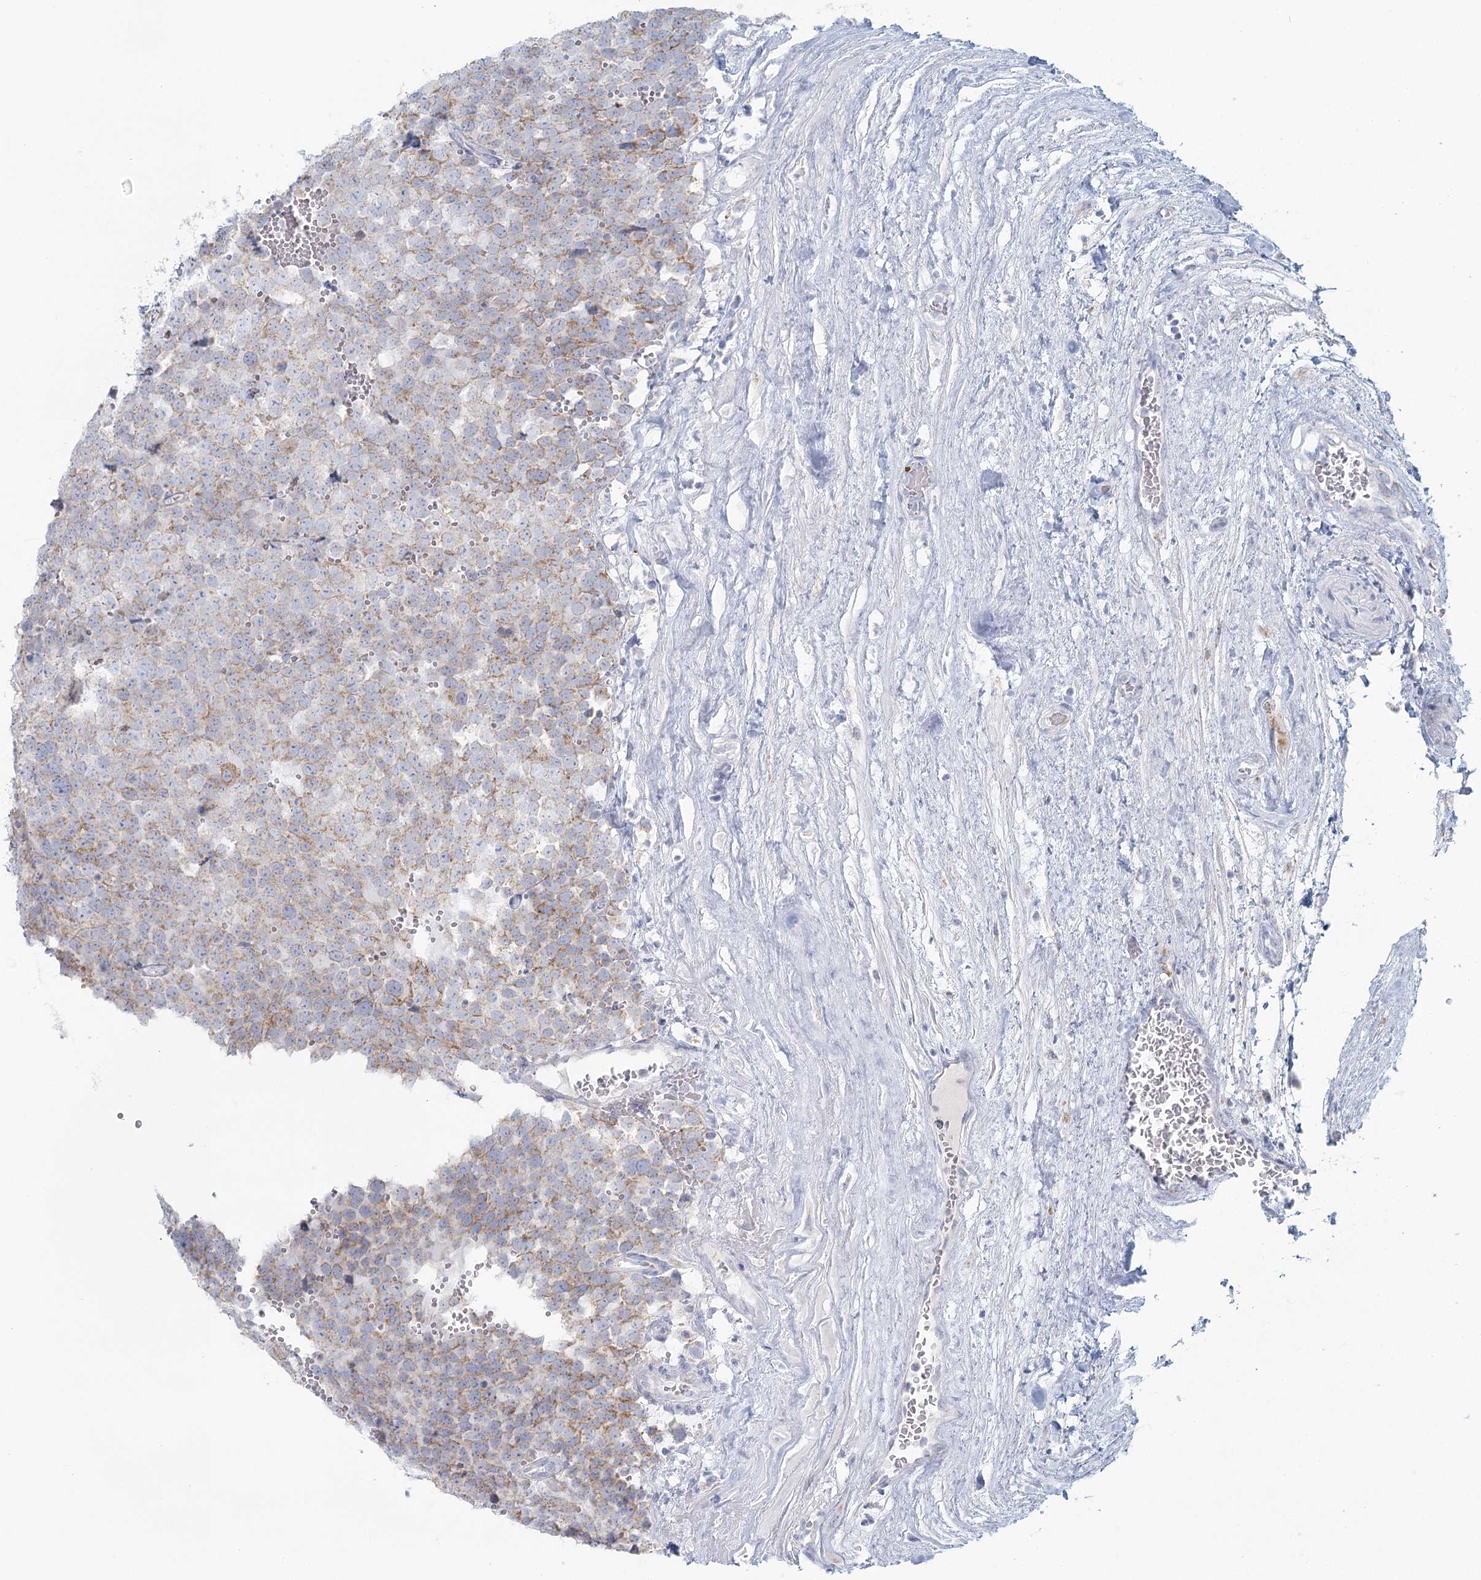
{"staining": {"intensity": "moderate", "quantity": "<25%", "location": "cytoplasmic/membranous"}, "tissue": "testis cancer", "cell_type": "Tumor cells", "image_type": "cancer", "snomed": [{"axis": "morphology", "description": "Seminoma, NOS"}, {"axis": "topography", "description": "Testis"}], "caption": "Moderate cytoplasmic/membranous expression is appreciated in about <25% of tumor cells in seminoma (testis).", "gene": "BPHL", "patient": {"sex": "male", "age": 71}}